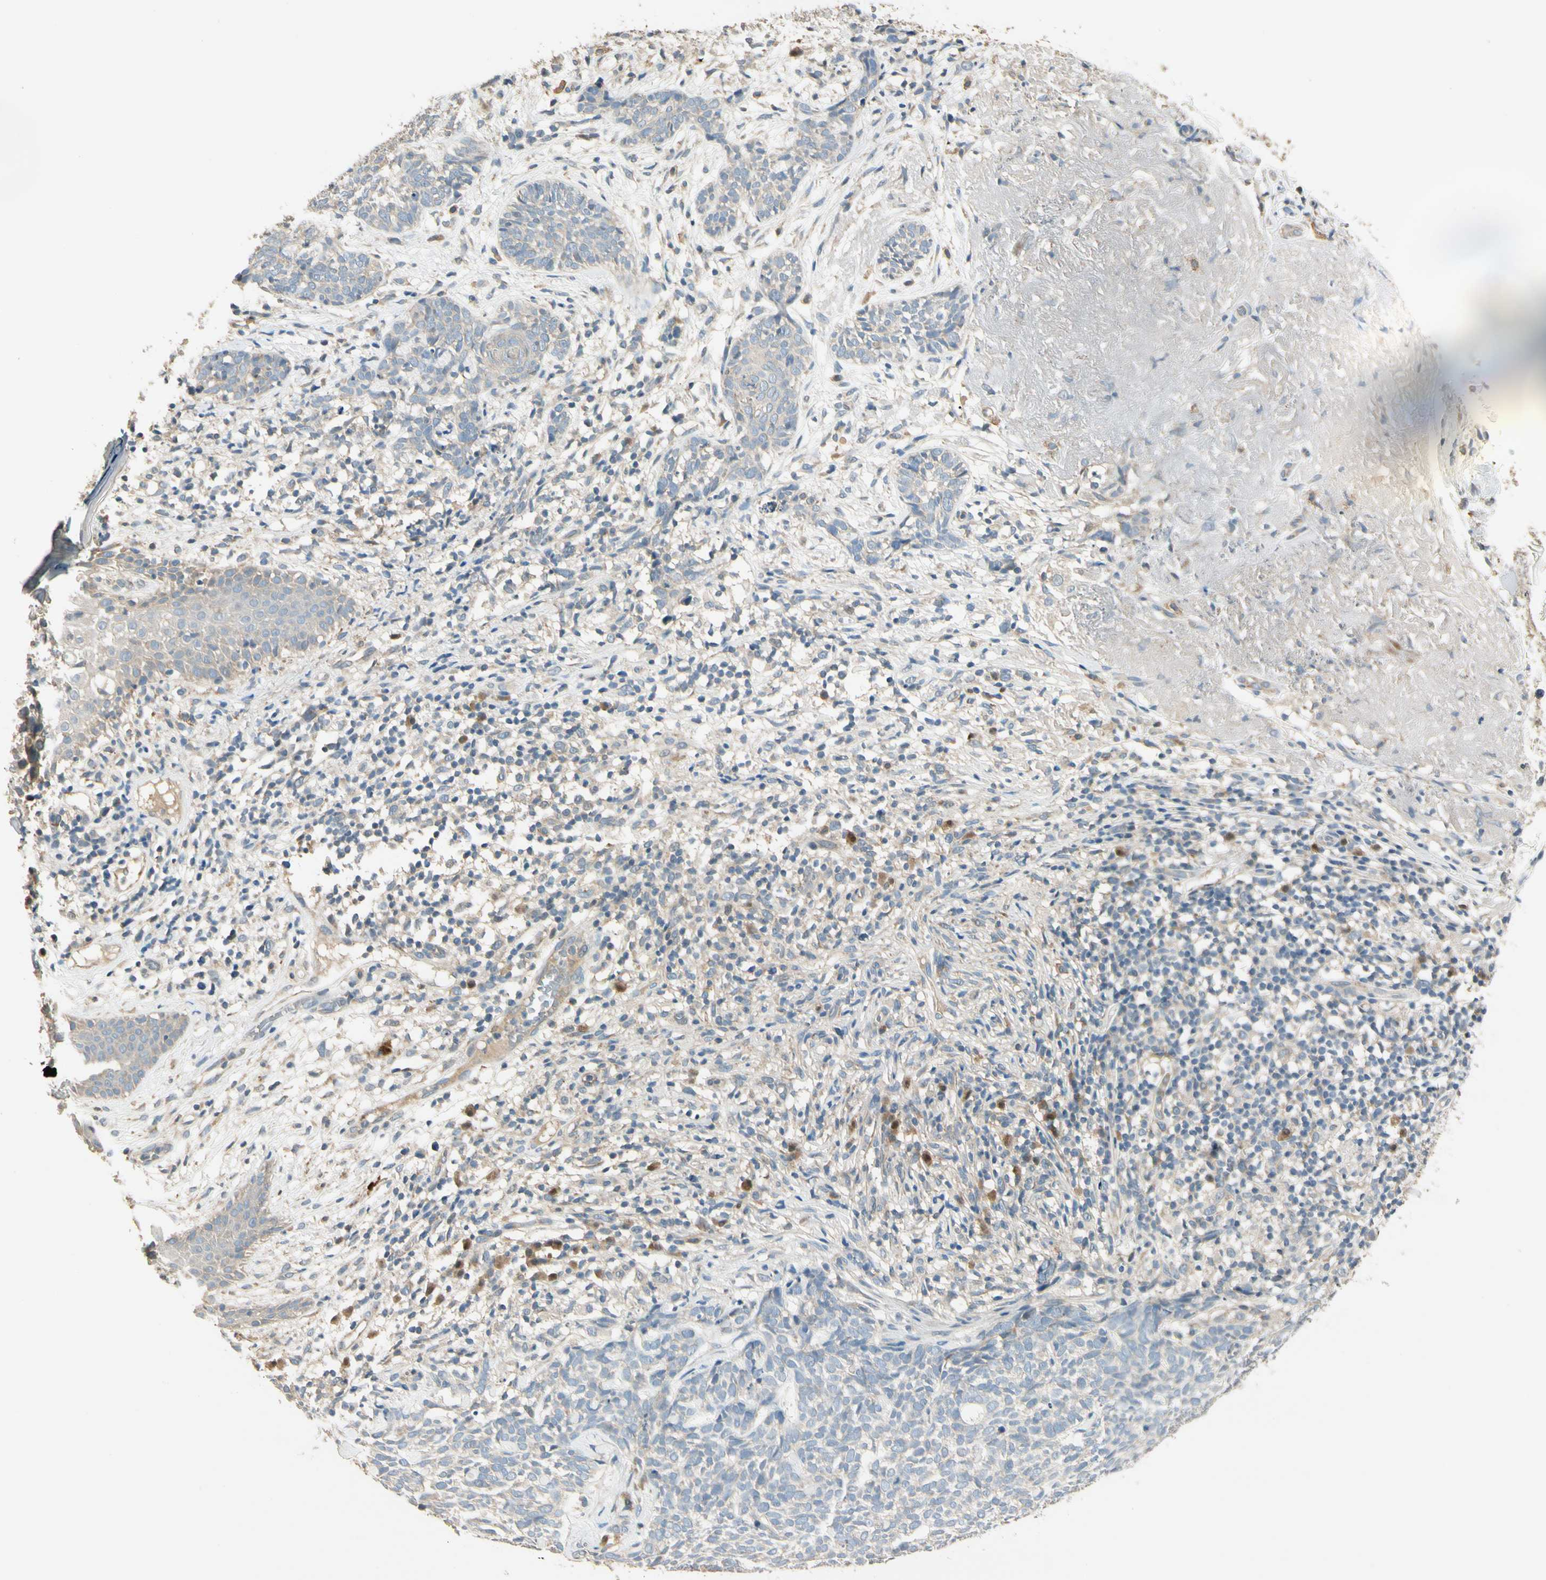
{"staining": {"intensity": "weak", "quantity": "<25%", "location": "cytoplasmic/membranous"}, "tissue": "skin cancer", "cell_type": "Tumor cells", "image_type": "cancer", "snomed": [{"axis": "morphology", "description": "Basal cell carcinoma"}, {"axis": "topography", "description": "Skin"}], "caption": "IHC micrograph of neoplastic tissue: skin cancer stained with DAB displays no significant protein expression in tumor cells.", "gene": "PLXNA1", "patient": {"sex": "female", "age": 84}}